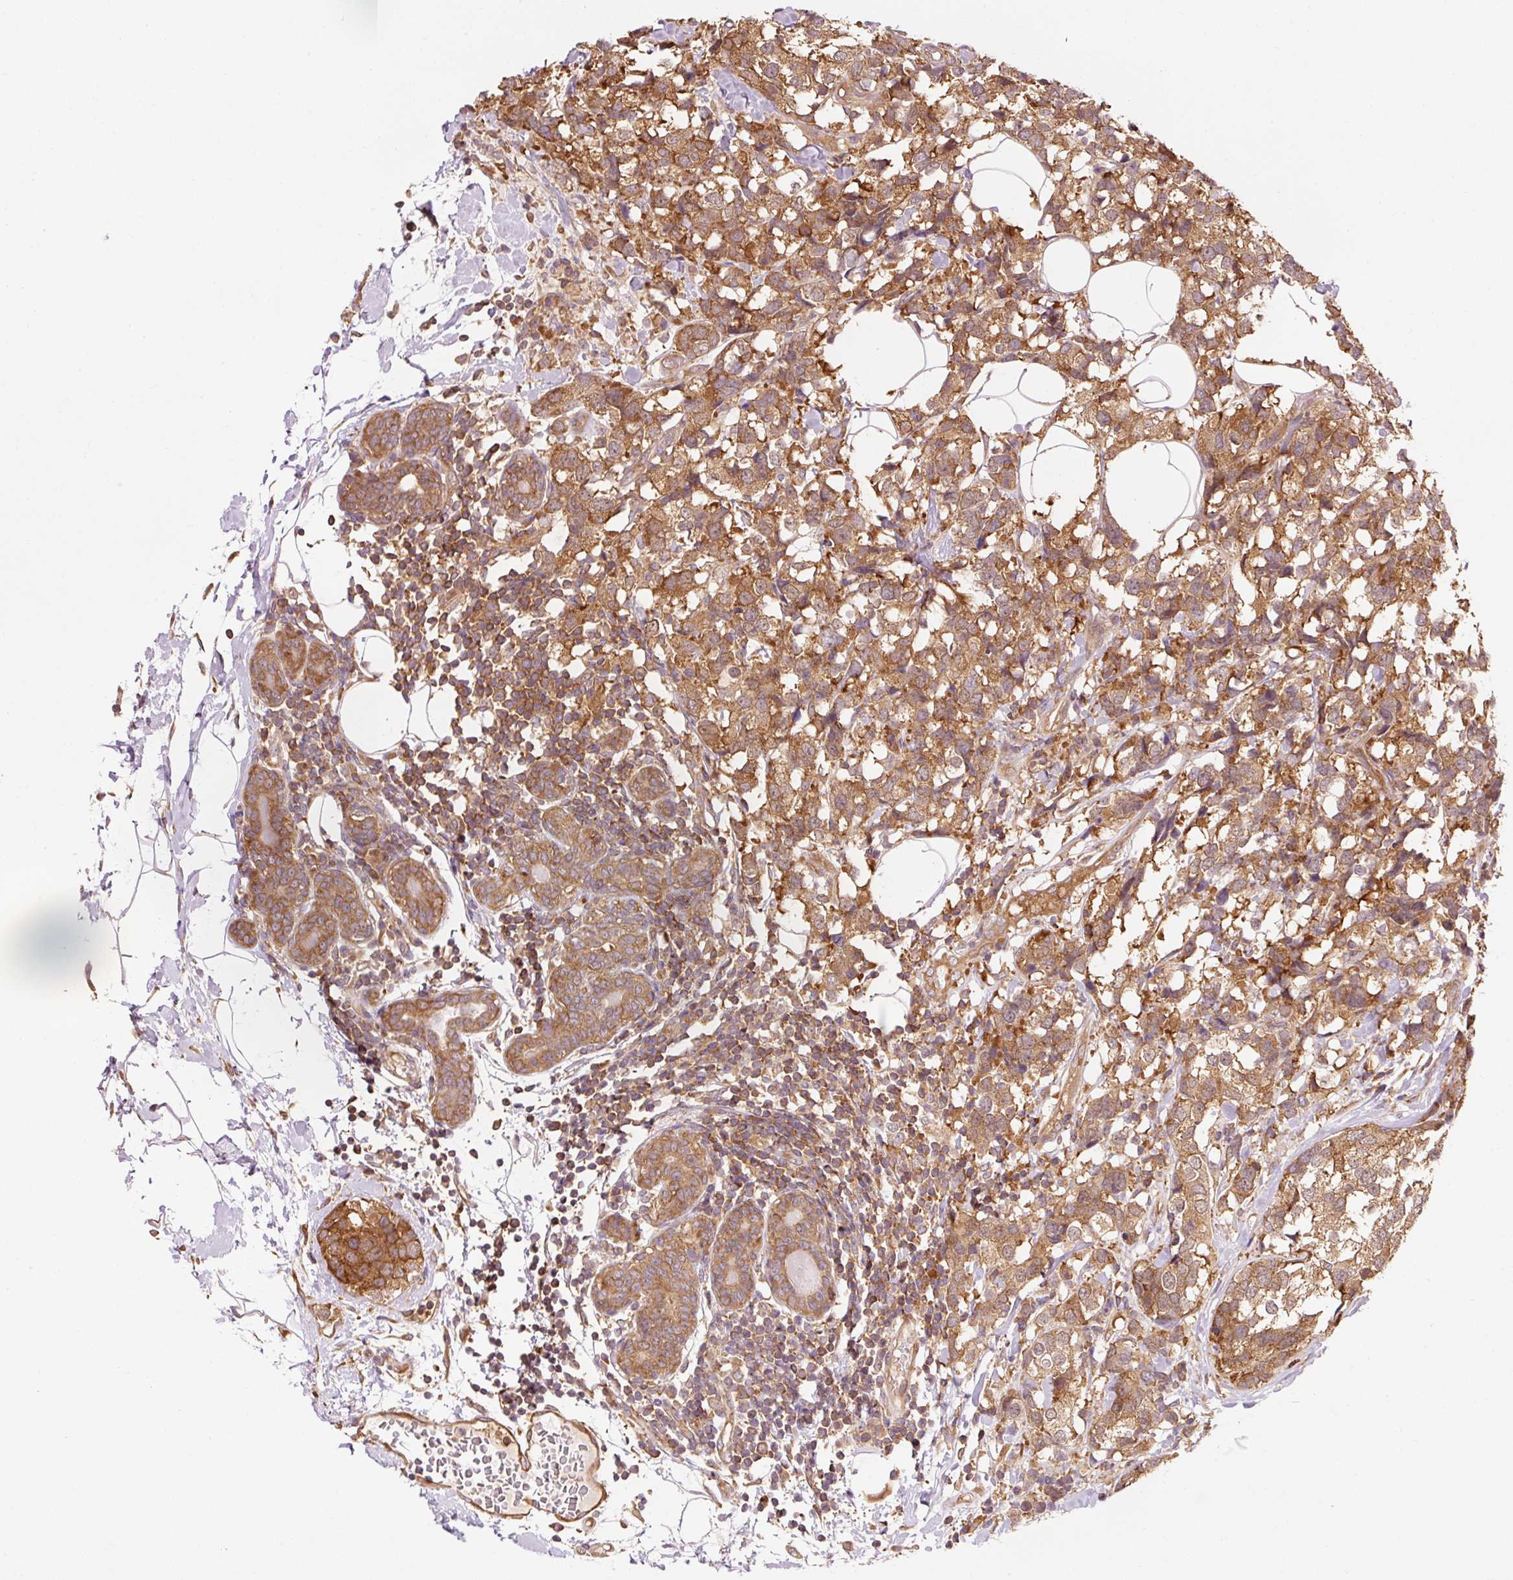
{"staining": {"intensity": "moderate", "quantity": ">75%", "location": "cytoplasmic/membranous"}, "tissue": "breast cancer", "cell_type": "Tumor cells", "image_type": "cancer", "snomed": [{"axis": "morphology", "description": "Lobular carcinoma"}, {"axis": "topography", "description": "Breast"}], "caption": "Moderate cytoplasmic/membranous protein staining is identified in approximately >75% of tumor cells in breast cancer (lobular carcinoma).", "gene": "PDAP1", "patient": {"sex": "female", "age": 59}}